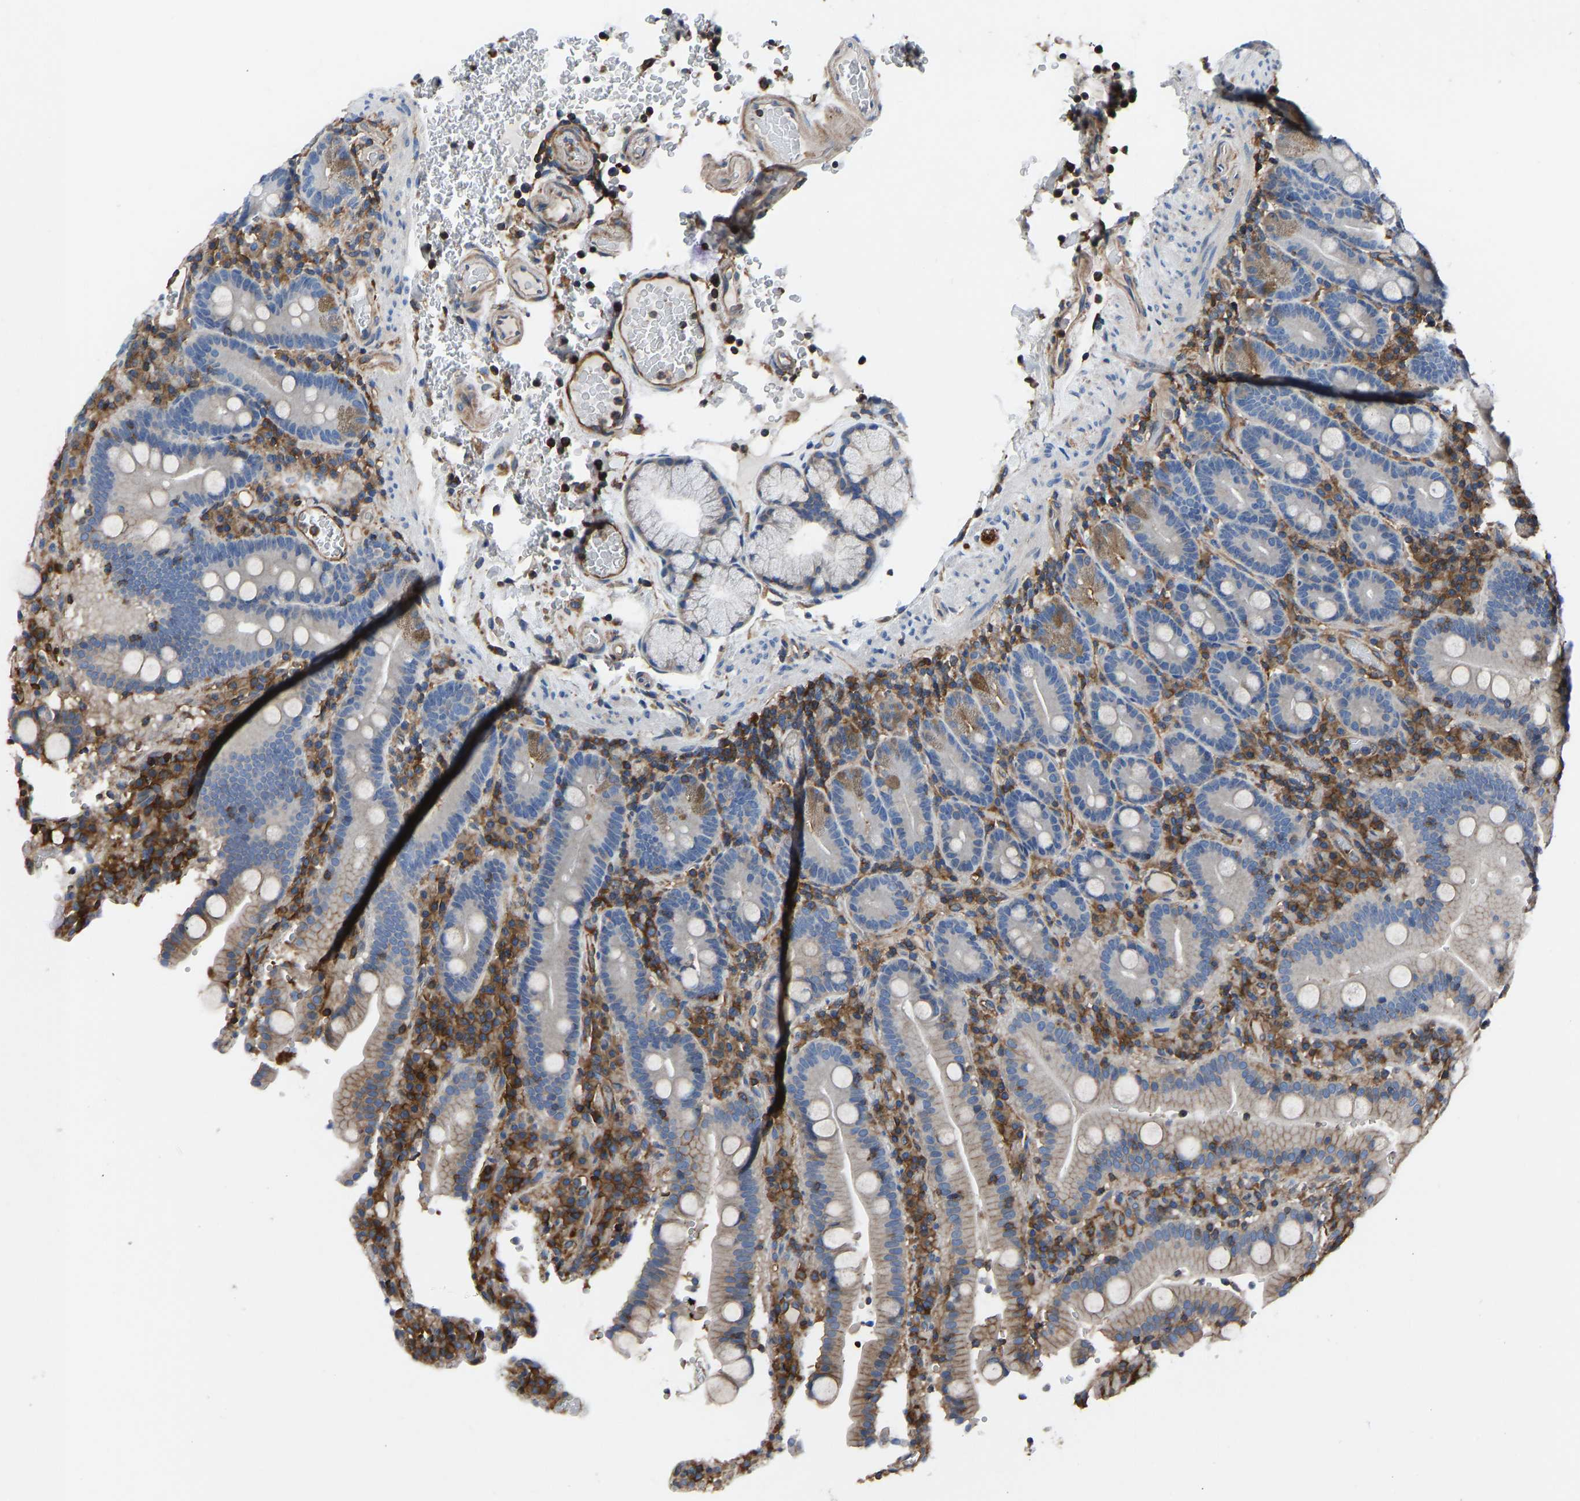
{"staining": {"intensity": "moderate", "quantity": "25%-75%", "location": "cytoplasmic/membranous"}, "tissue": "duodenum", "cell_type": "Glandular cells", "image_type": "normal", "snomed": [{"axis": "morphology", "description": "Normal tissue, NOS"}, {"axis": "topography", "description": "Small intestine, NOS"}], "caption": "An IHC image of benign tissue is shown. Protein staining in brown shows moderate cytoplasmic/membranous positivity in duodenum within glandular cells.", "gene": "PRKAR1A", "patient": {"sex": "female", "age": 71}}